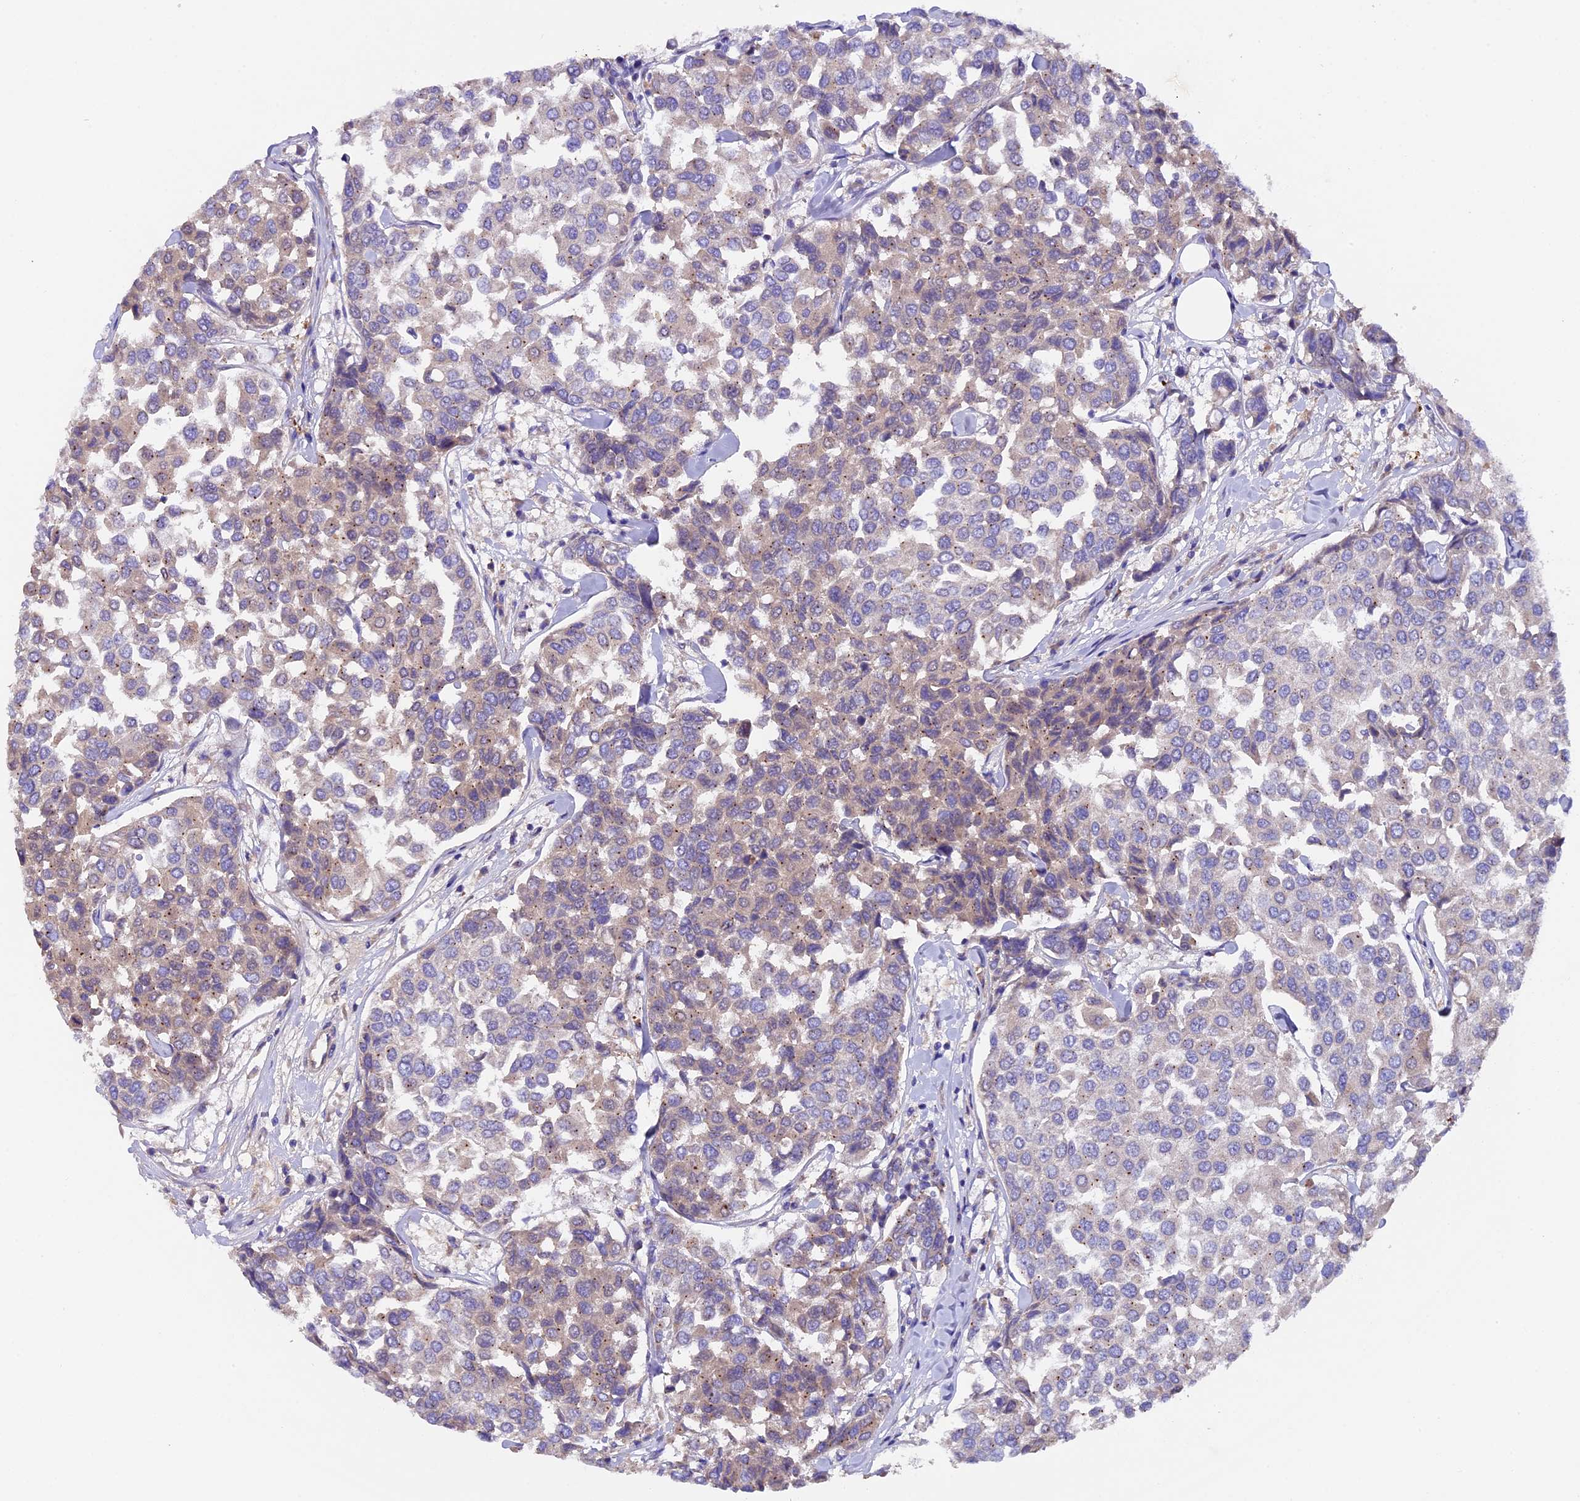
{"staining": {"intensity": "weak", "quantity": "25%-75%", "location": "cytoplasmic/membranous"}, "tissue": "breast cancer", "cell_type": "Tumor cells", "image_type": "cancer", "snomed": [{"axis": "morphology", "description": "Duct carcinoma"}, {"axis": "topography", "description": "Breast"}], "caption": "Immunohistochemistry photomicrograph of human invasive ductal carcinoma (breast) stained for a protein (brown), which exhibits low levels of weak cytoplasmic/membranous positivity in about 25%-75% of tumor cells.", "gene": "PIGU", "patient": {"sex": "female", "age": 55}}